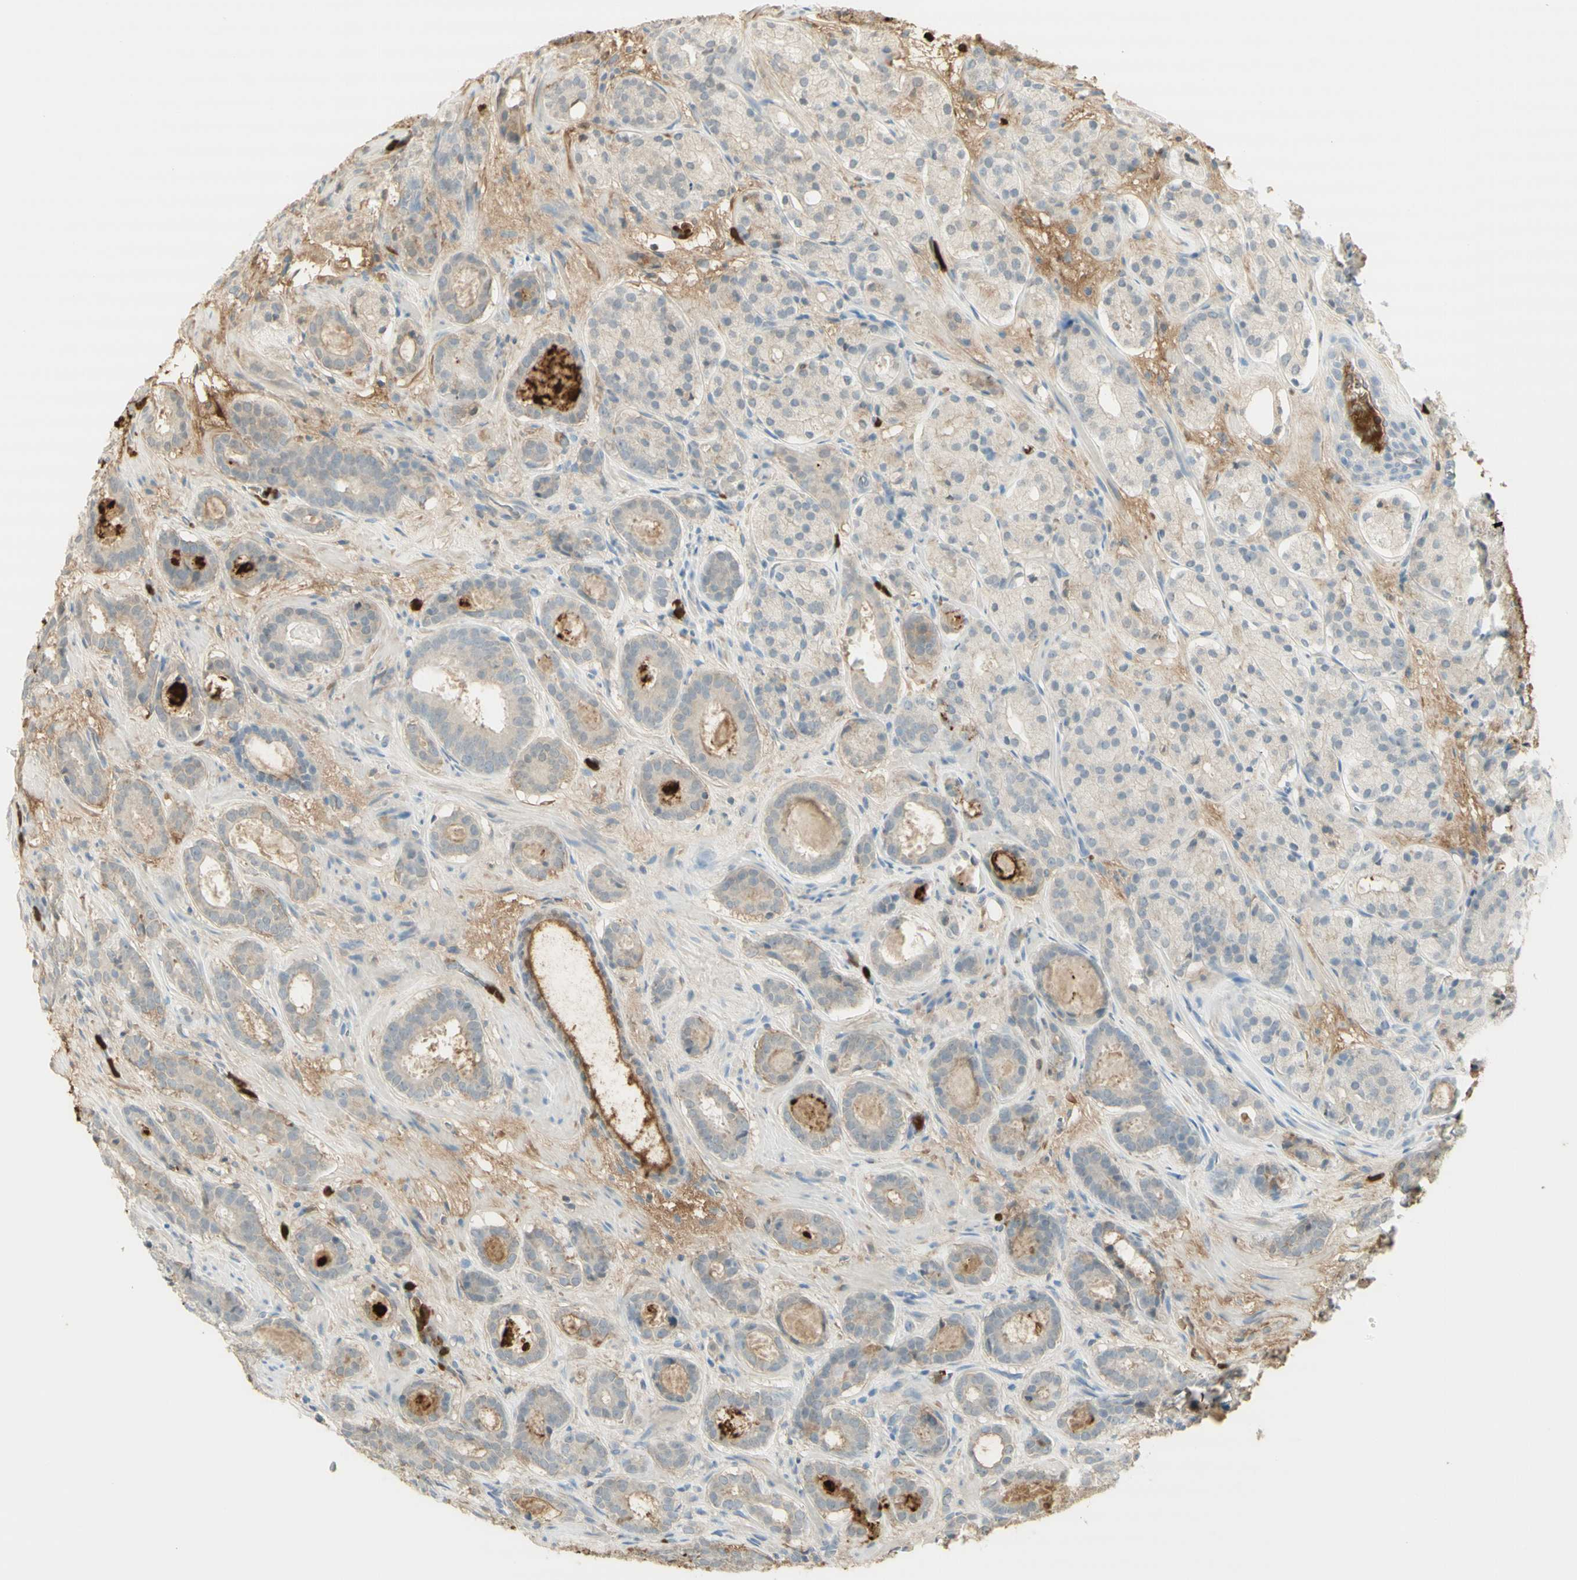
{"staining": {"intensity": "weak", "quantity": ">75%", "location": "cytoplasmic/membranous"}, "tissue": "prostate cancer", "cell_type": "Tumor cells", "image_type": "cancer", "snomed": [{"axis": "morphology", "description": "Adenocarcinoma, Low grade"}, {"axis": "topography", "description": "Prostate"}], "caption": "An image showing weak cytoplasmic/membranous staining in about >75% of tumor cells in low-grade adenocarcinoma (prostate), as visualized by brown immunohistochemical staining.", "gene": "NID1", "patient": {"sex": "male", "age": 69}}